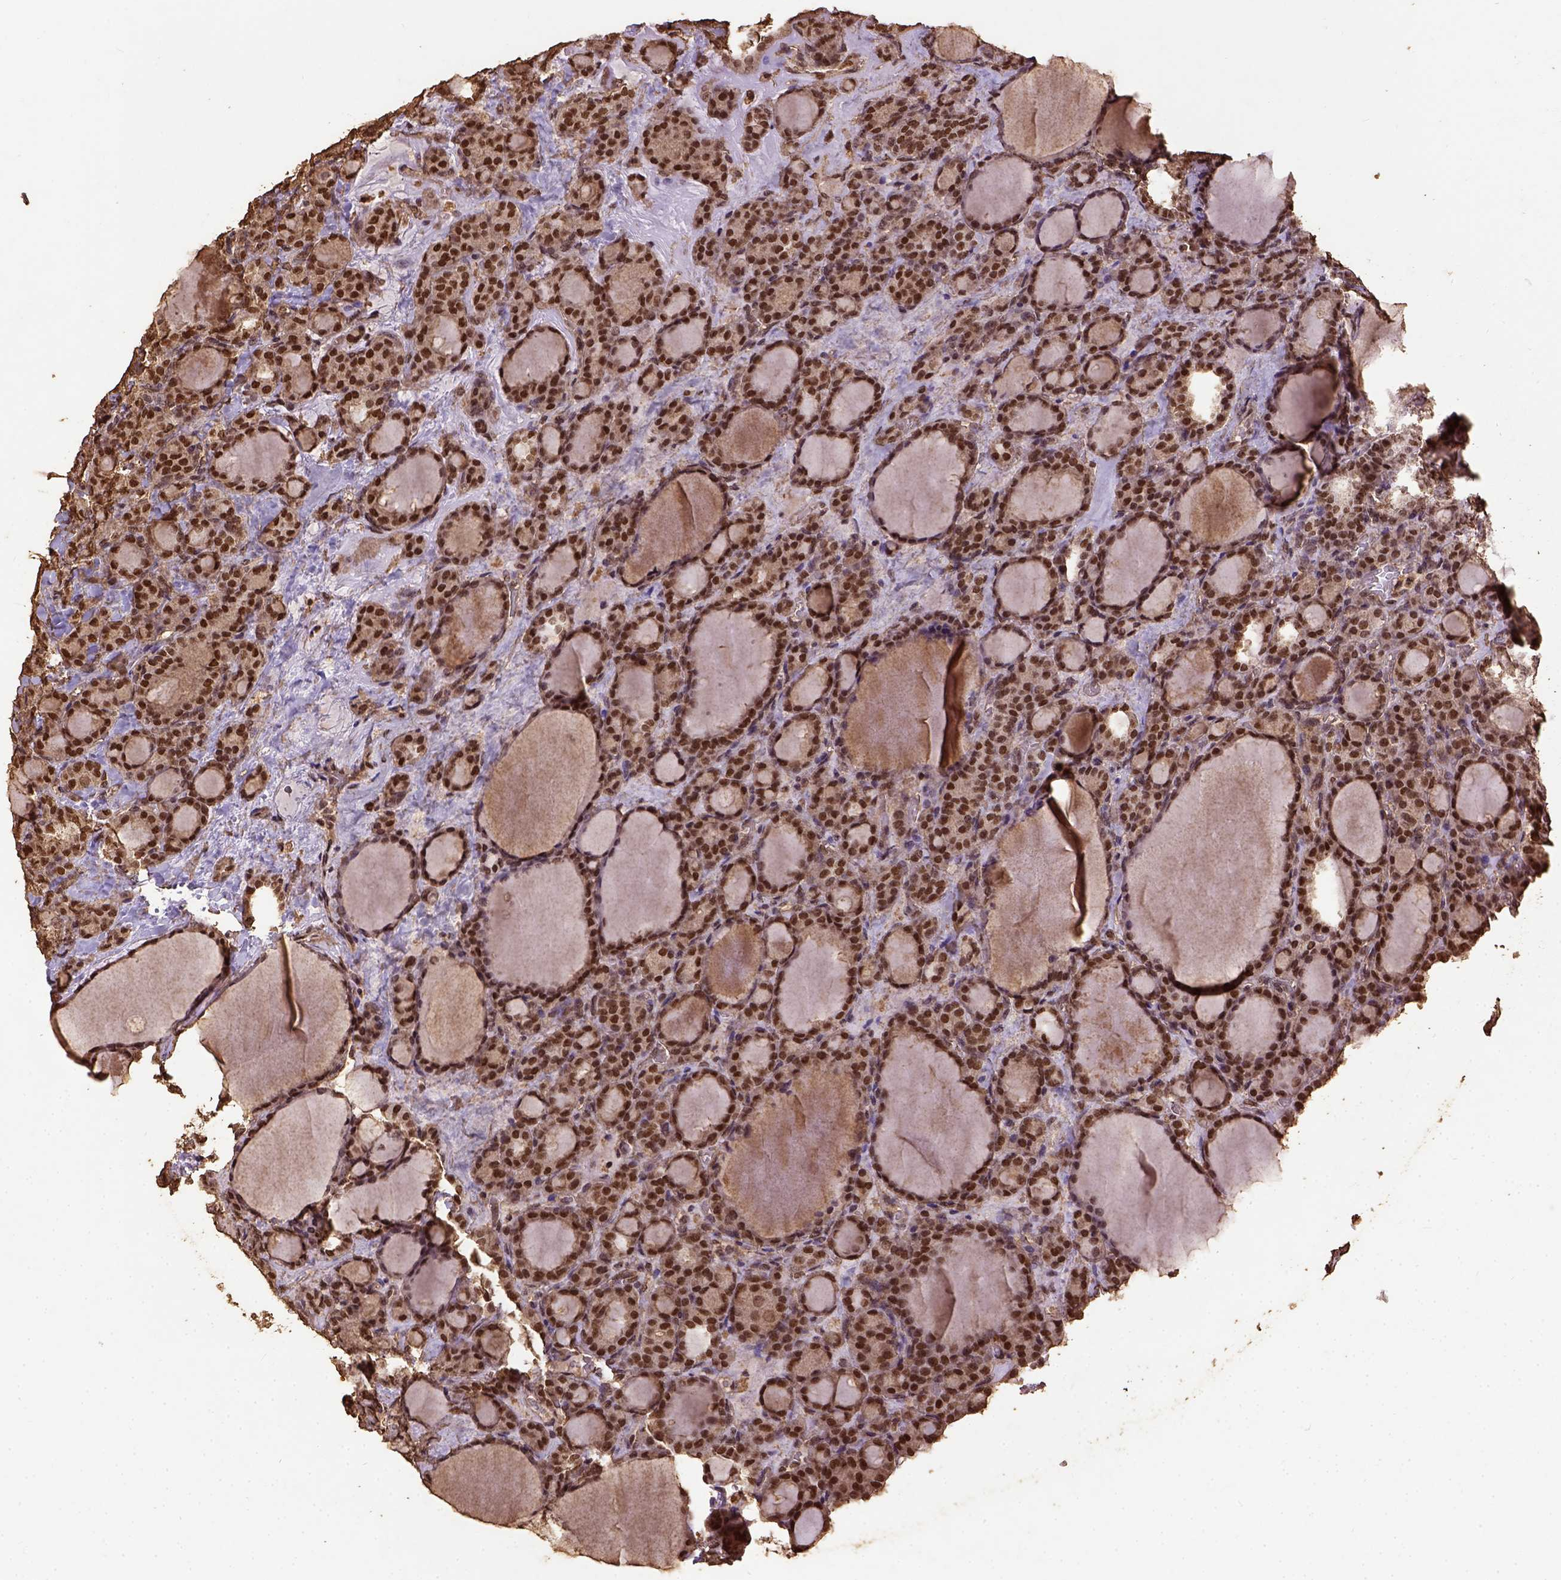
{"staining": {"intensity": "strong", "quantity": ">75%", "location": "nuclear"}, "tissue": "thyroid cancer", "cell_type": "Tumor cells", "image_type": "cancer", "snomed": [{"axis": "morphology", "description": "Normal tissue, NOS"}, {"axis": "morphology", "description": "Follicular adenoma carcinoma, NOS"}, {"axis": "topography", "description": "Thyroid gland"}], "caption": "DAB (3,3'-diaminobenzidine) immunohistochemical staining of follicular adenoma carcinoma (thyroid) demonstrates strong nuclear protein staining in approximately >75% of tumor cells. The protein of interest is stained brown, and the nuclei are stained in blue (DAB IHC with brightfield microscopy, high magnification).", "gene": "NACC1", "patient": {"sex": "female", "age": 31}}